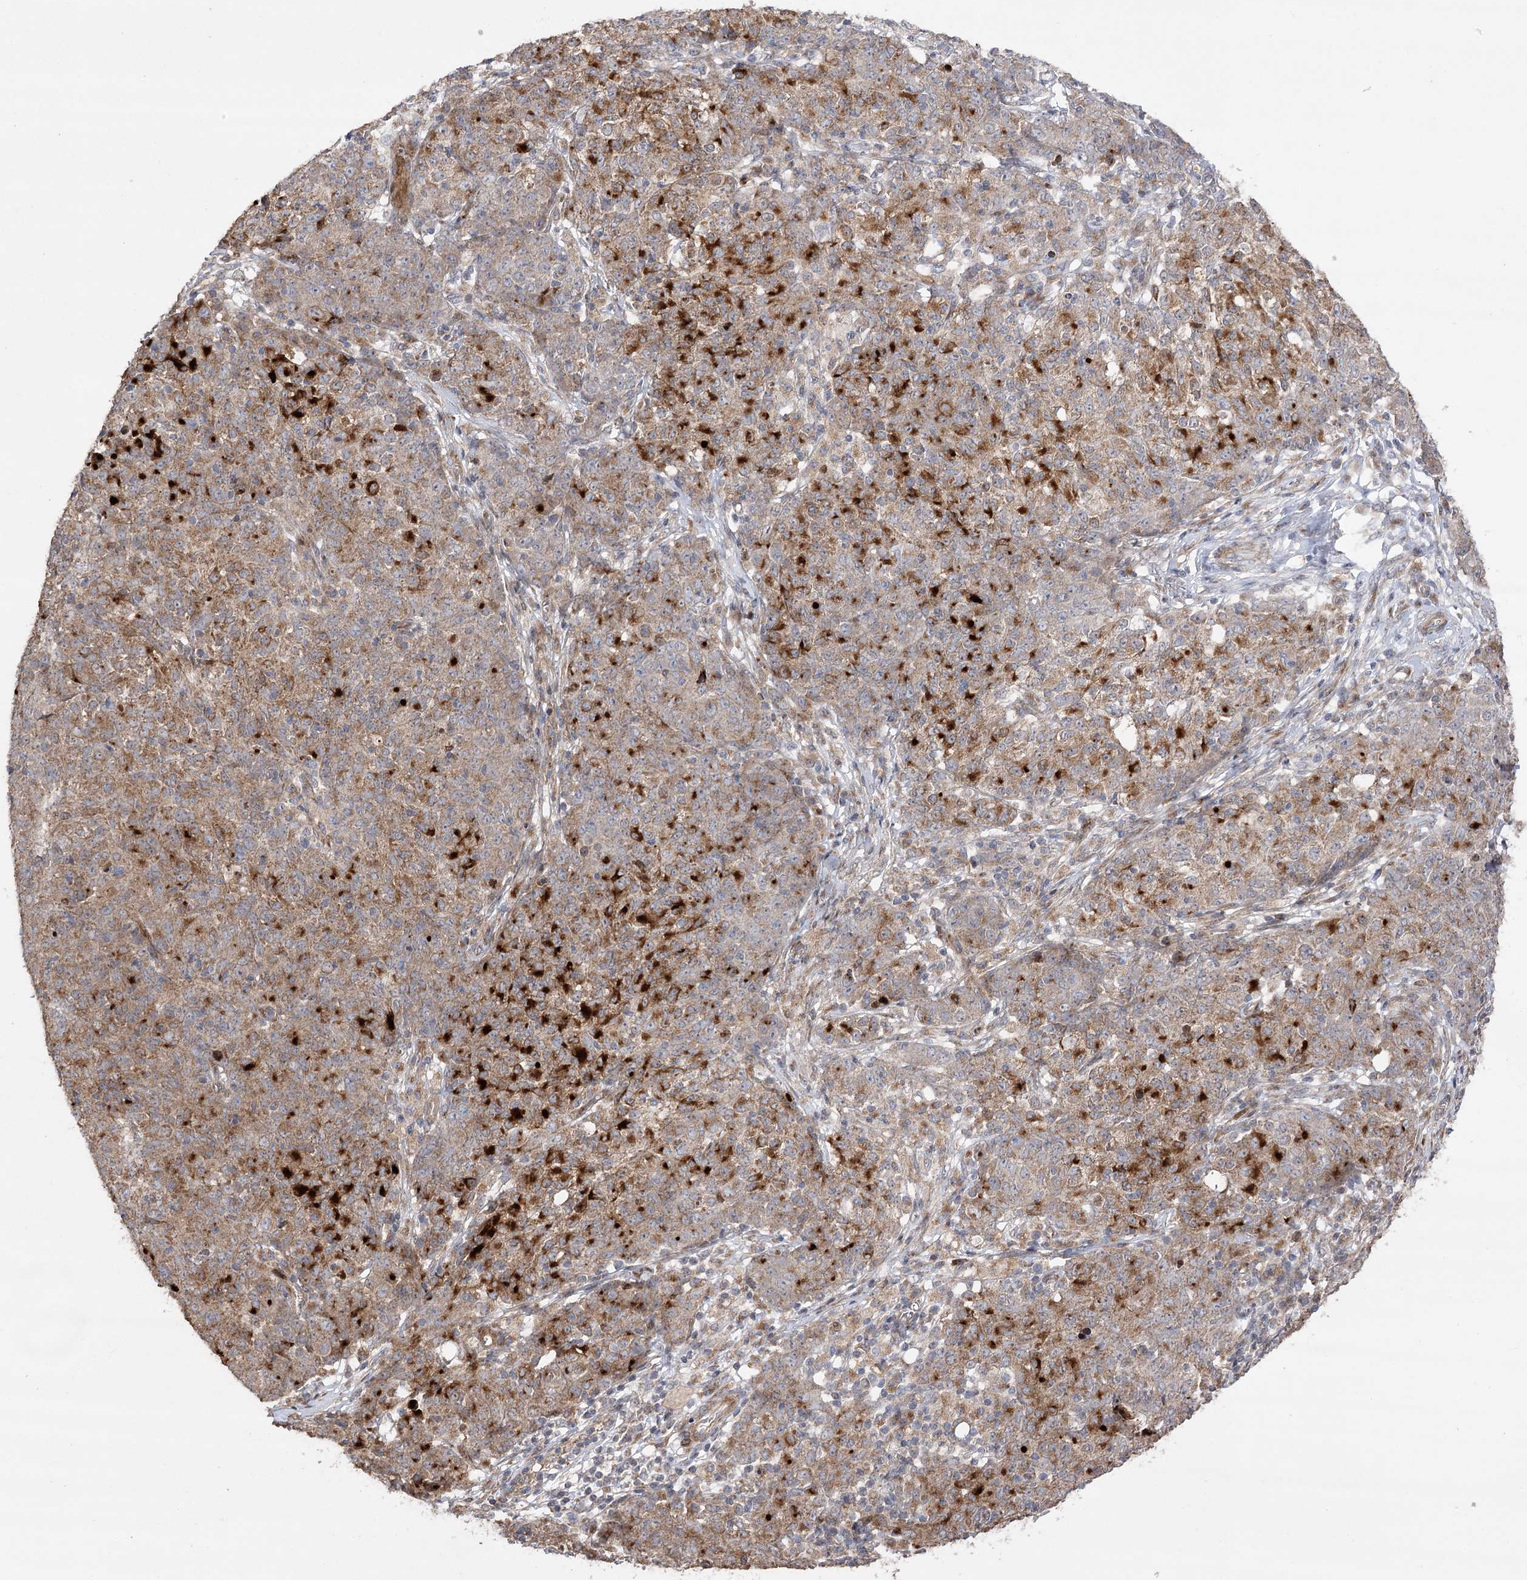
{"staining": {"intensity": "moderate", "quantity": ">75%", "location": "cytoplasmic/membranous"}, "tissue": "ovarian cancer", "cell_type": "Tumor cells", "image_type": "cancer", "snomed": [{"axis": "morphology", "description": "Carcinoma, endometroid"}, {"axis": "topography", "description": "Ovary"}], "caption": "About >75% of tumor cells in ovarian cancer display moderate cytoplasmic/membranous protein positivity as visualized by brown immunohistochemical staining.", "gene": "OBSL1", "patient": {"sex": "female", "age": 42}}